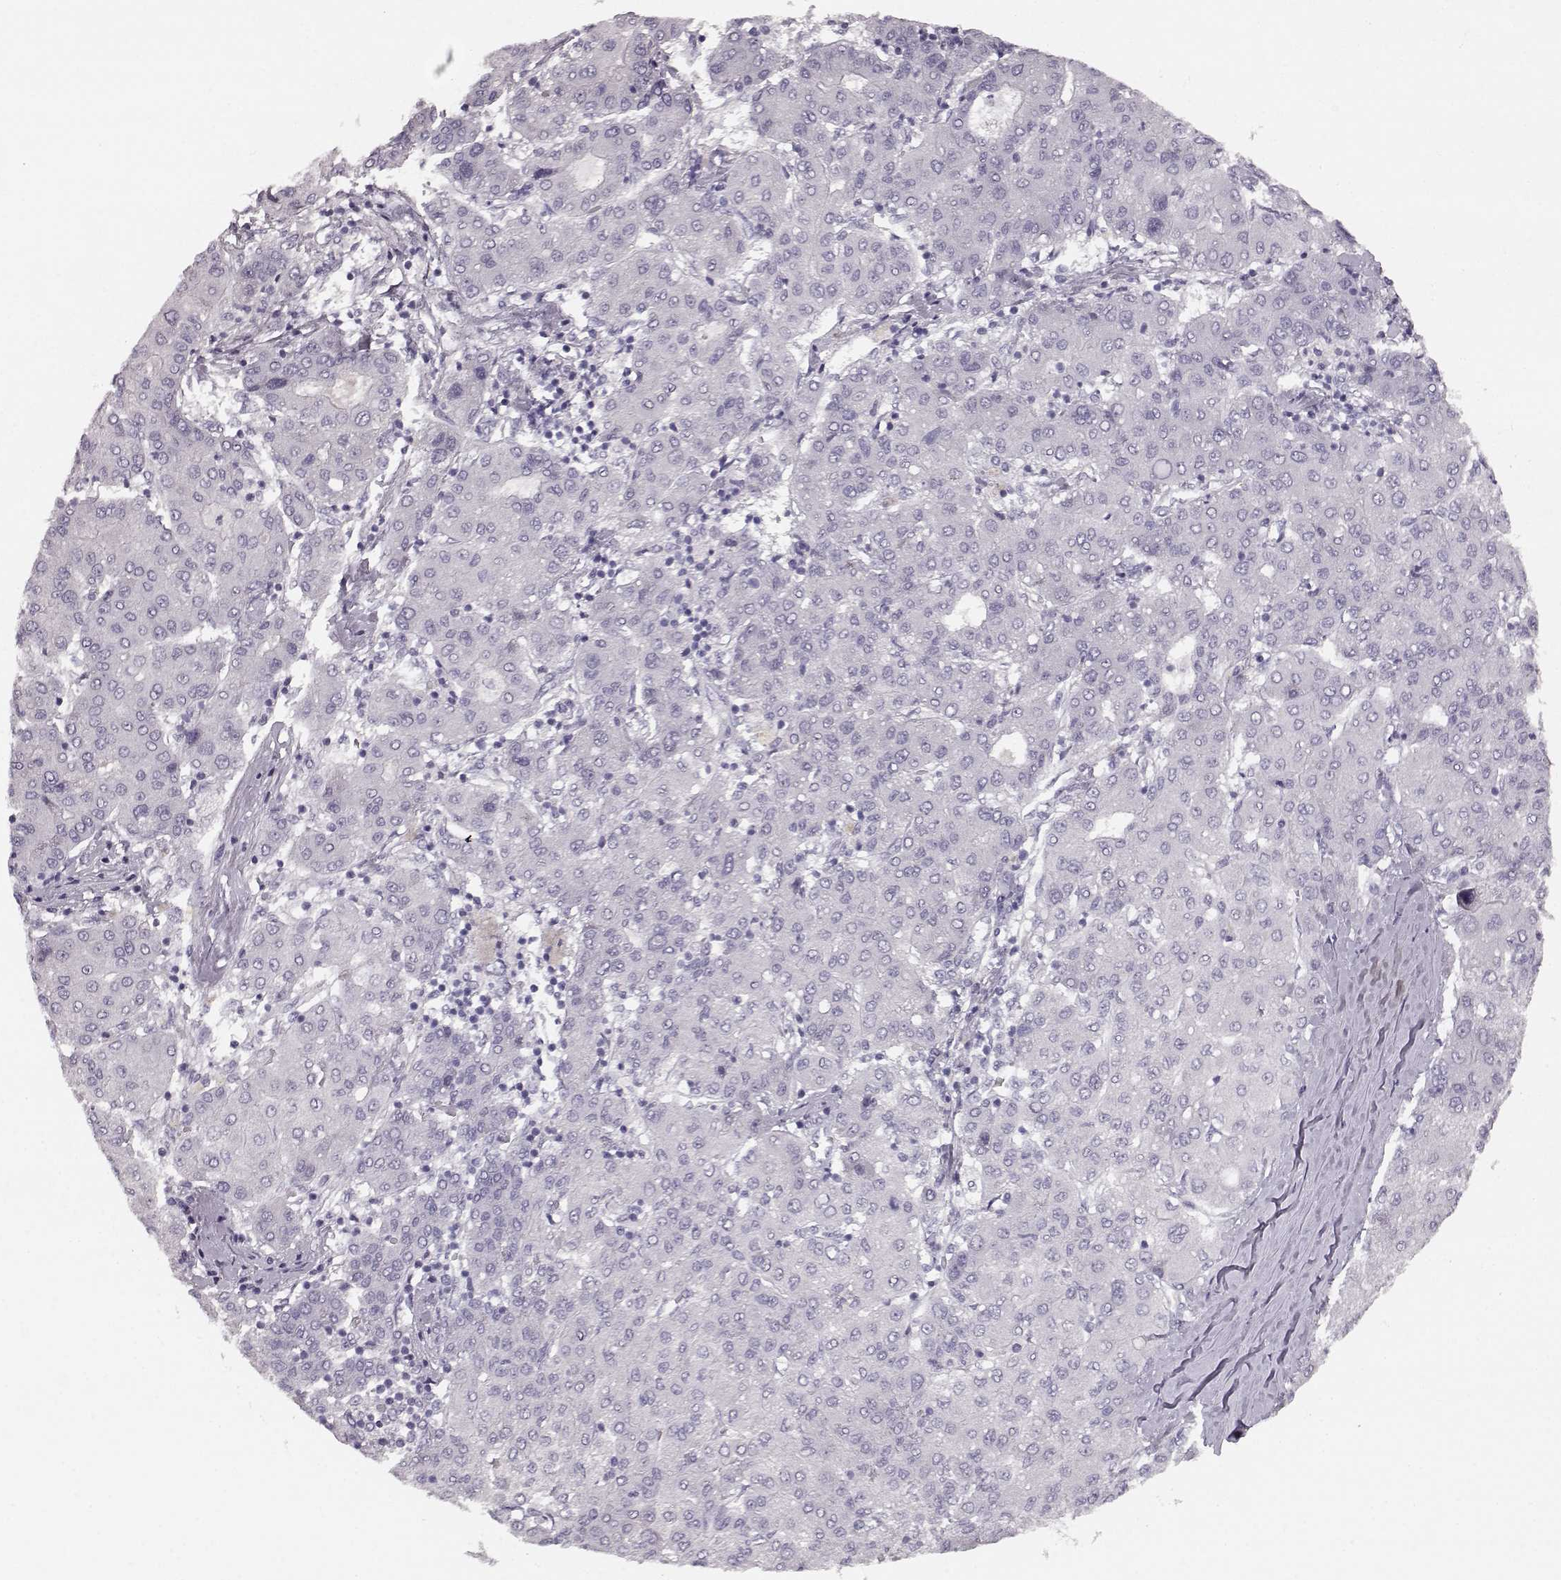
{"staining": {"intensity": "negative", "quantity": "none", "location": "none"}, "tissue": "liver cancer", "cell_type": "Tumor cells", "image_type": "cancer", "snomed": [{"axis": "morphology", "description": "Carcinoma, Hepatocellular, NOS"}, {"axis": "topography", "description": "Liver"}], "caption": "DAB immunohistochemical staining of human liver hepatocellular carcinoma reveals no significant staining in tumor cells.", "gene": "KIAA0319", "patient": {"sex": "male", "age": 65}}